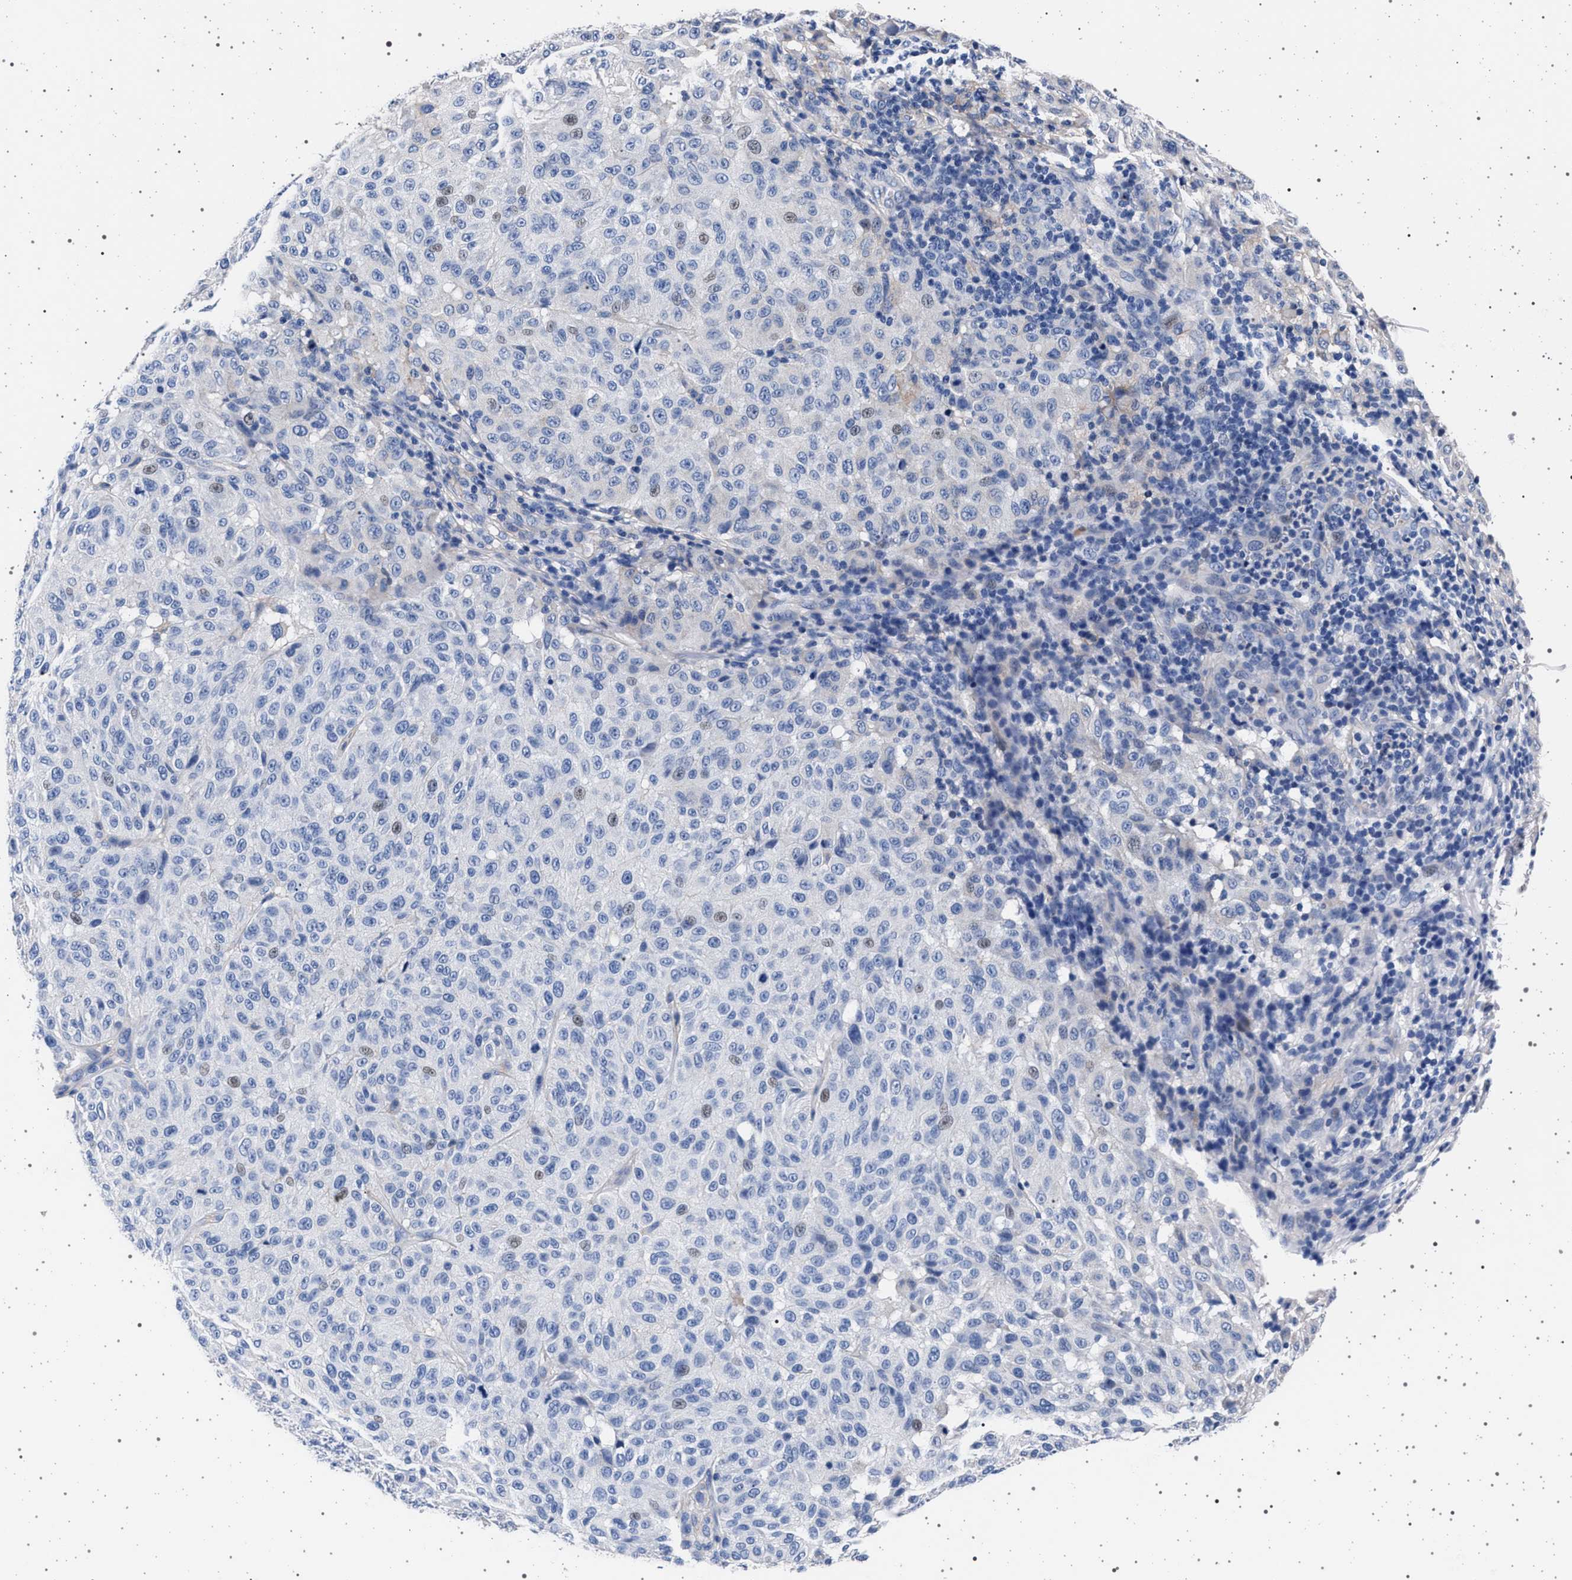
{"staining": {"intensity": "negative", "quantity": "none", "location": "none"}, "tissue": "melanoma", "cell_type": "Tumor cells", "image_type": "cancer", "snomed": [{"axis": "morphology", "description": "Malignant melanoma, NOS"}, {"axis": "topography", "description": "Skin"}], "caption": "DAB (3,3'-diaminobenzidine) immunohistochemical staining of human melanoma displays no significant positivity in tumor cells. (DAB IHC, high magnification).", "gene": "SLC9A1", "patient": {"sex": "female", "age": 46}}